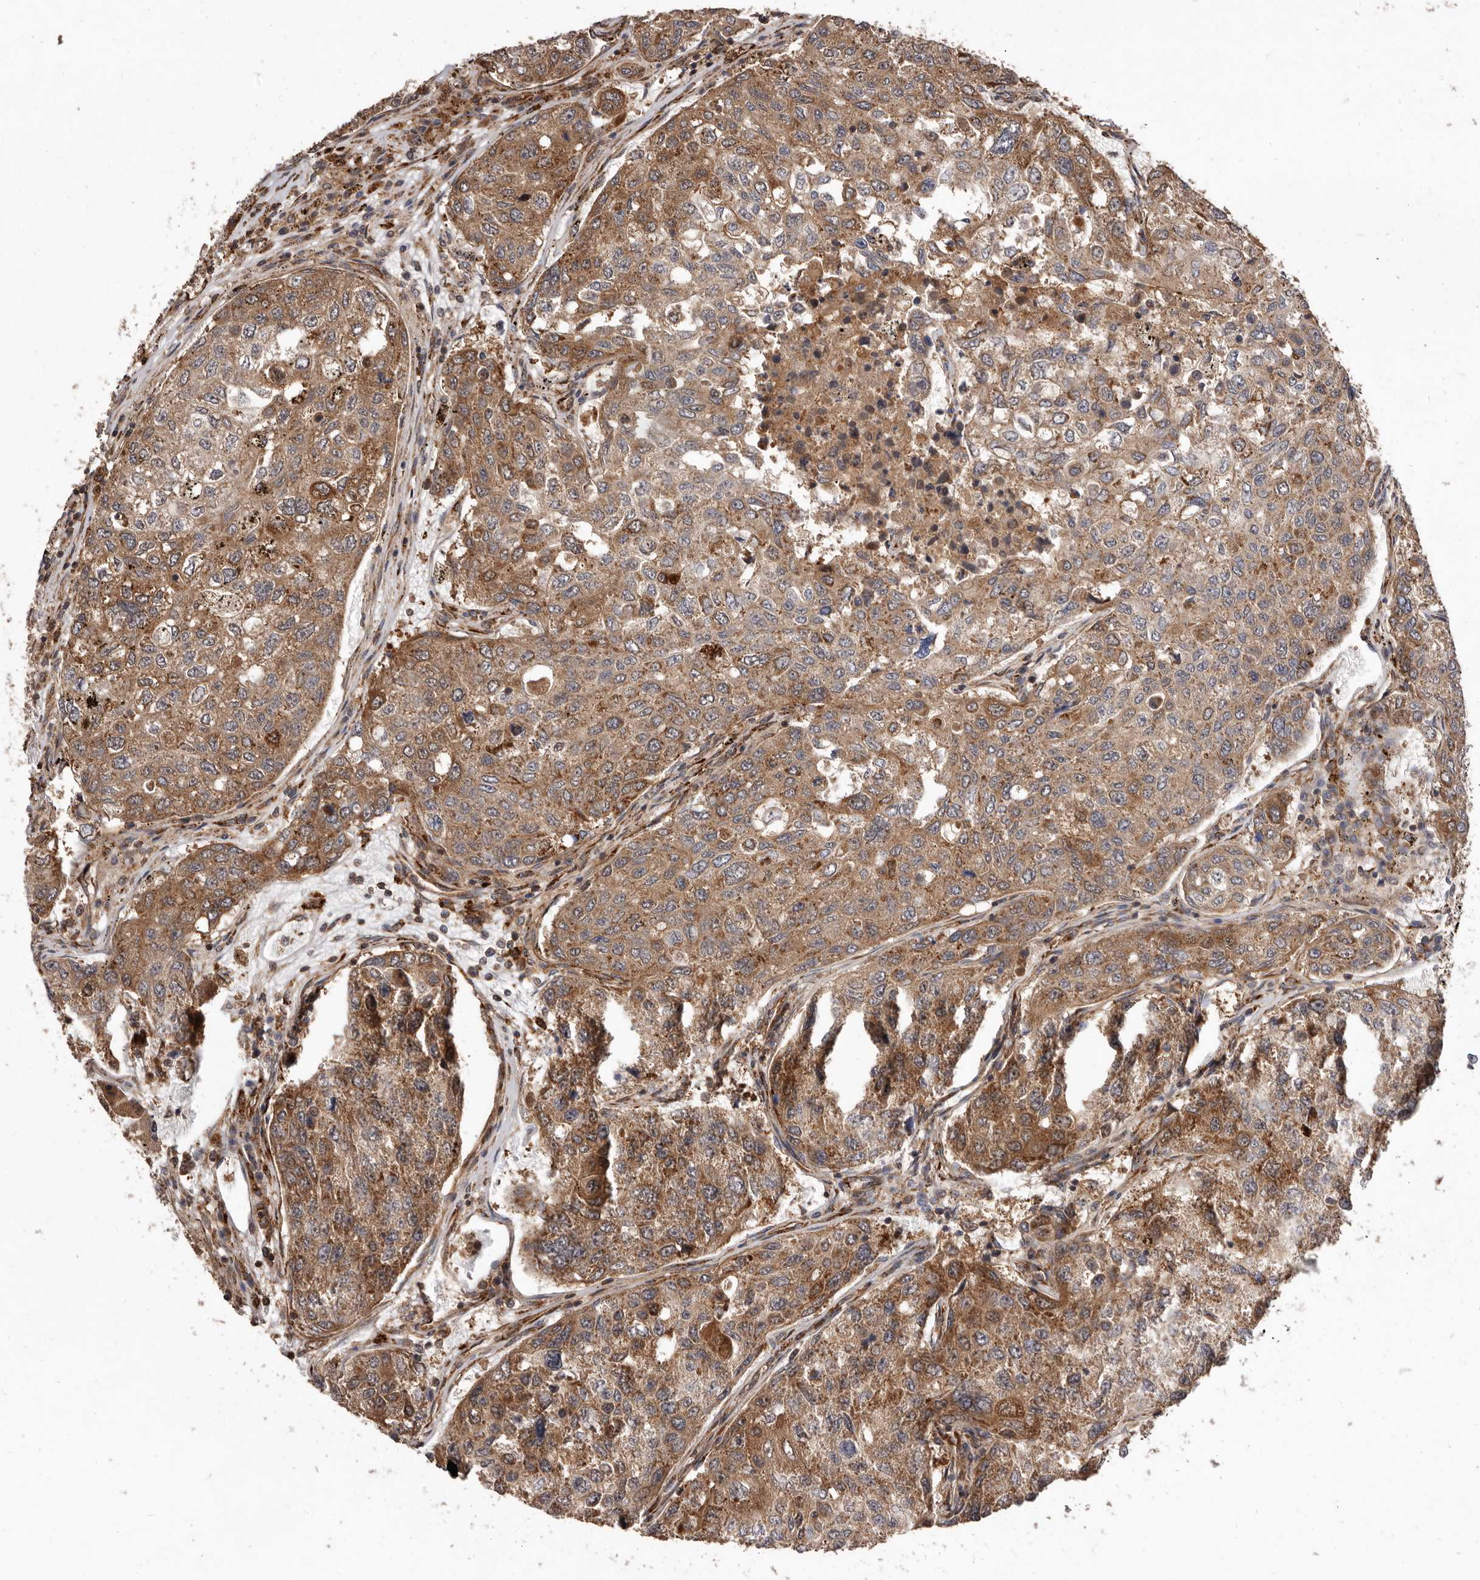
{"staining": {"intensity": "moderate", "quantity": ">75%", "location": "cytoplasmic/membranous"}, "tissue": "urothelial cancer", "cell_type": "Tumor cells", "image_type": "cancer", "snomed": [{"axis": "morphology", "description": "Urothelial carcinoma, High grade"}, {"axis": "topography", "description": "Lymph node"}, {"axis": "topography", "description": "Urinary bladder"}], "caption": "Human urothelial cancer stained with a brown dye shows moderate cytoplasmic/membranous positive expression in approximately >75% of tumor cells.", "gene": "FLAD1", "patient": {"sex": "male", "age": 51}}